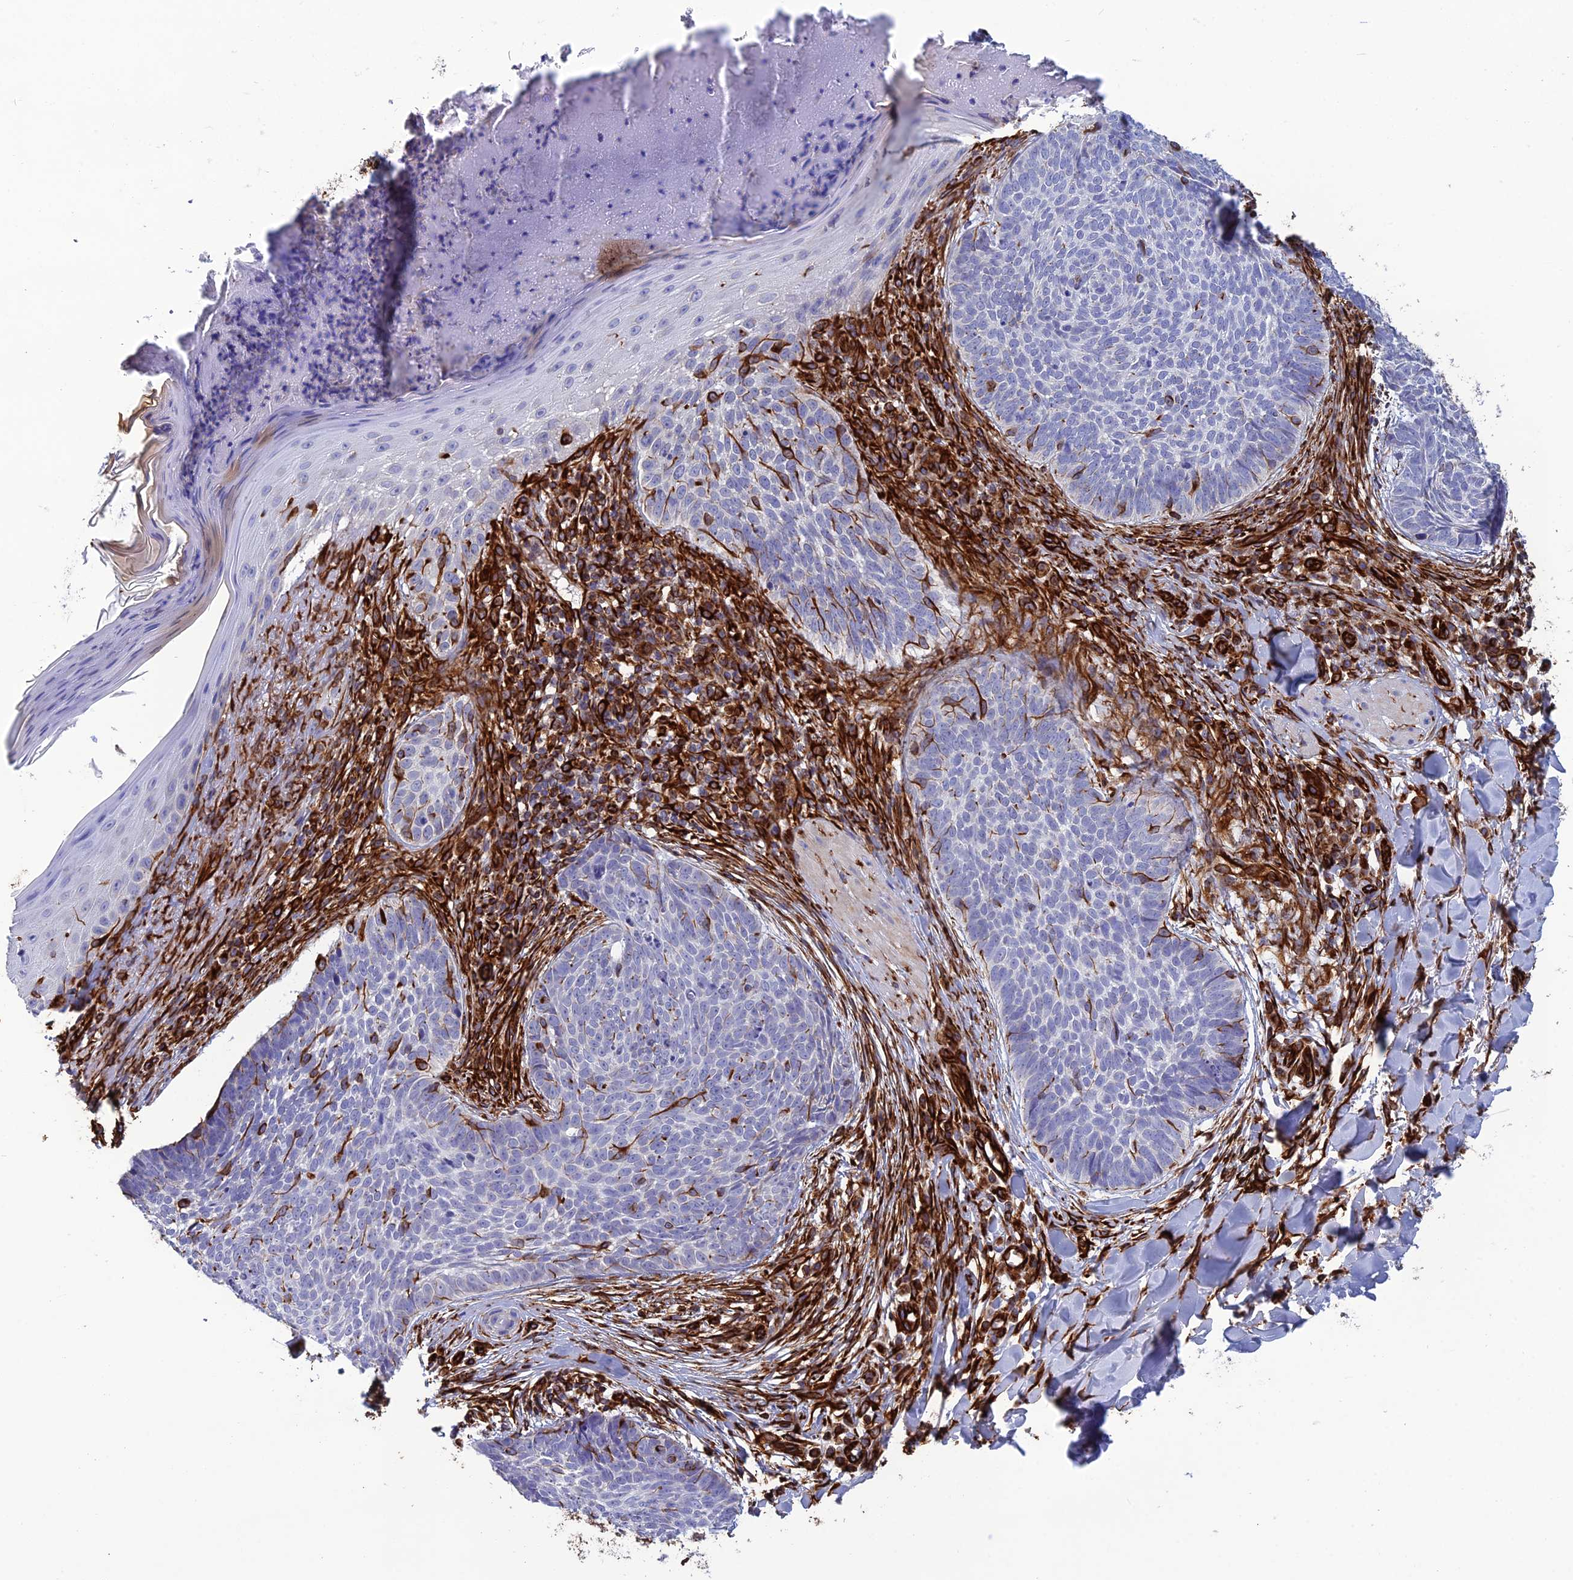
{"staining": {"intensity": "negative", "quantity": "none", "location": "none"}, "tissue": "skin cancer", "cell_type": "Tumor cells", "image_type": "cancer", "snomed": [{"axis": "morphology", "description": "Basal cell carcinoma"}, {"axis": "topography", "description": "Skin"}], "caption": "Tumor cells are negative for brown protein staining in basal cell carcinoma (skin). The staining is performed using DAB brown chromogen with nuclei counter-stained in using hematoxylin.", "gene": "FBXL20", "patient": {"sex": "female", "age": 61}}